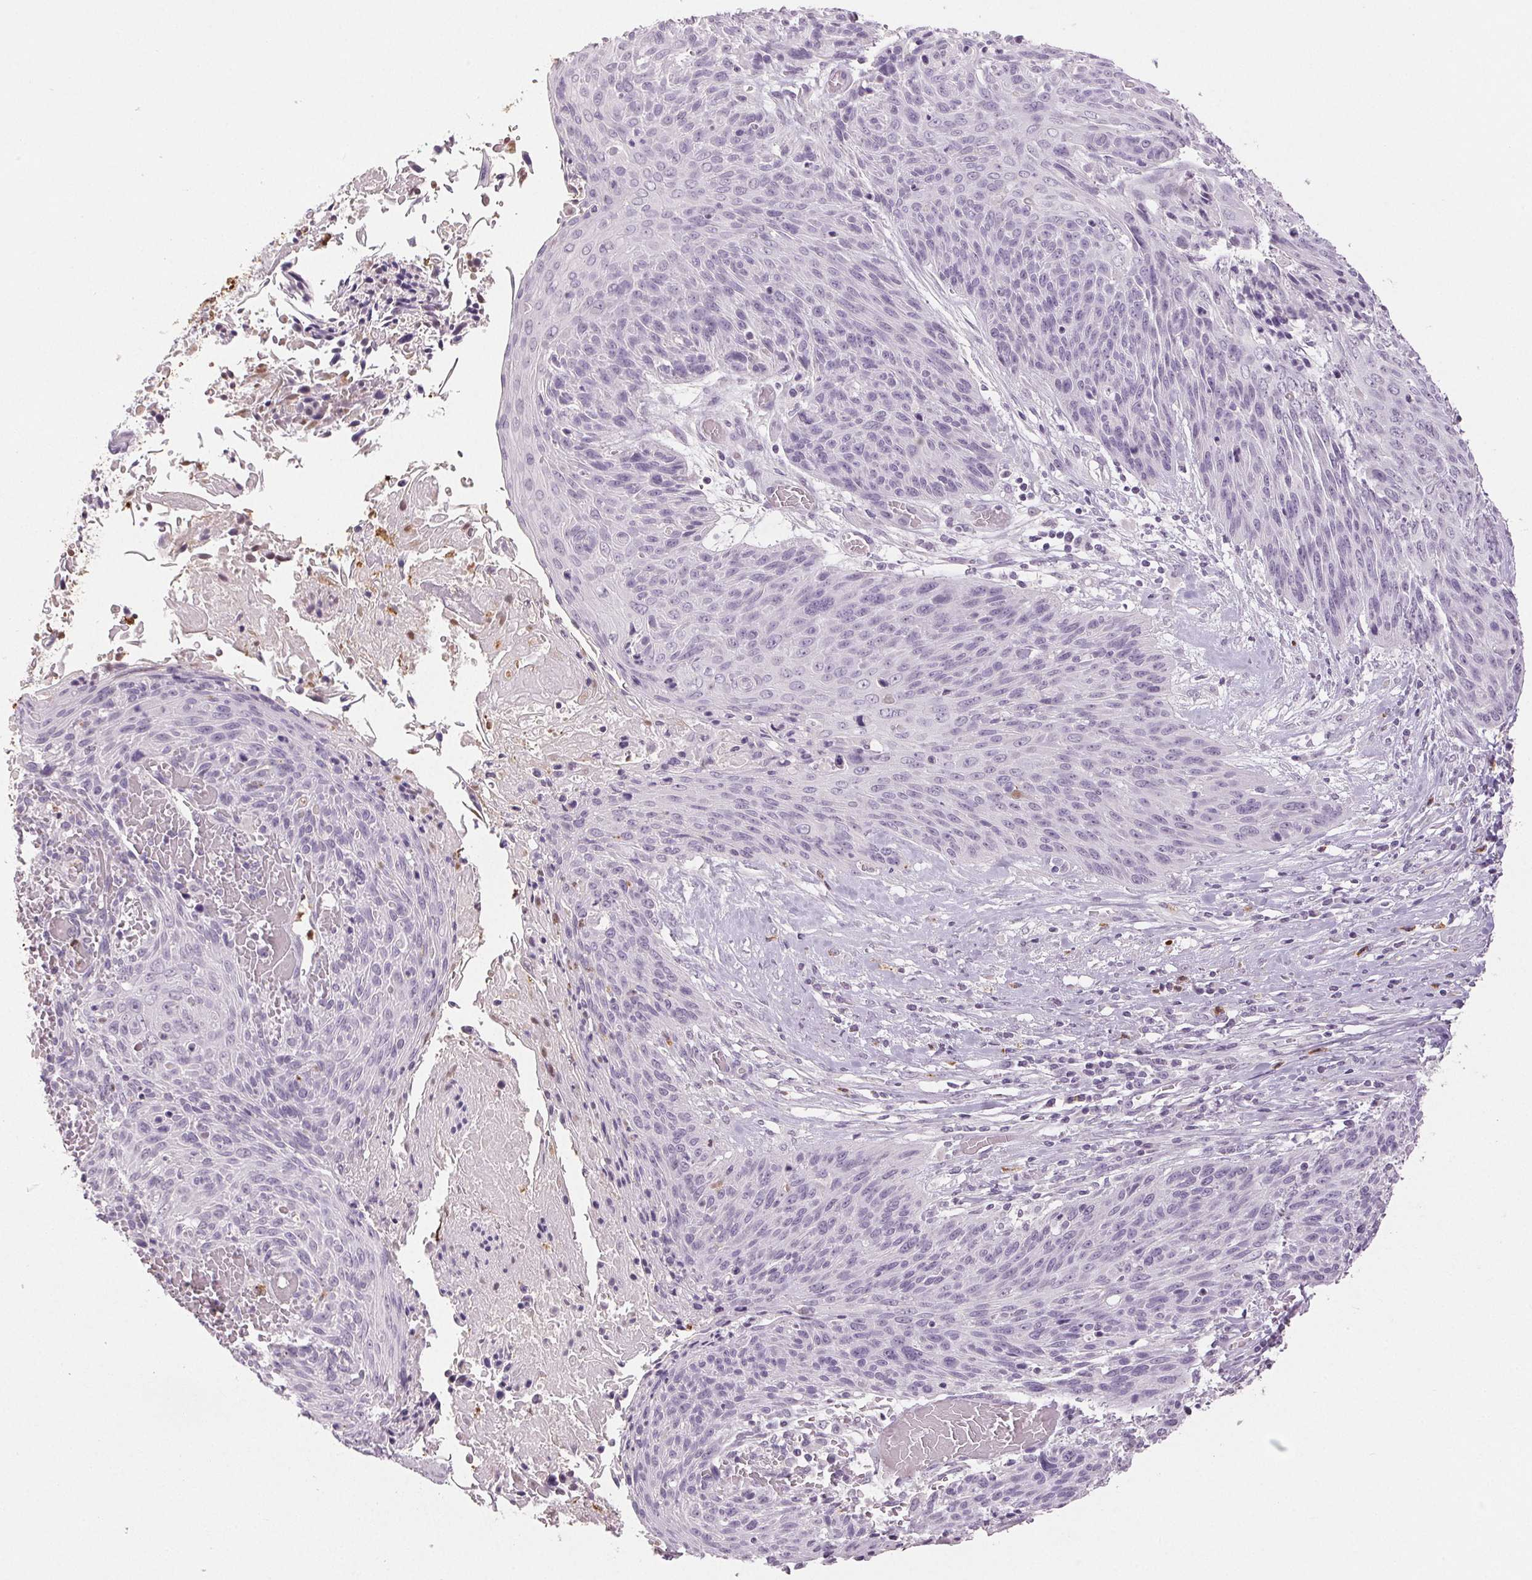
{"staining": {"intensity": "negative", "quantity": "none", "location": "none"}, "tissue": "cervical cancer", "cell_type": "Tumor cells", "image_type": "cancer", "snomed": [{"axis": "morphology", "description": "Squamous cell carcinoma, NOS"}, {"axis": "topography", "description": "Cervix"}], "caption": "Immunohistochemistry of human cervical cancer reveals no positivity in tumor cells.", "gene": "LTF", "patient": {"sex": "female", "age": 45}}